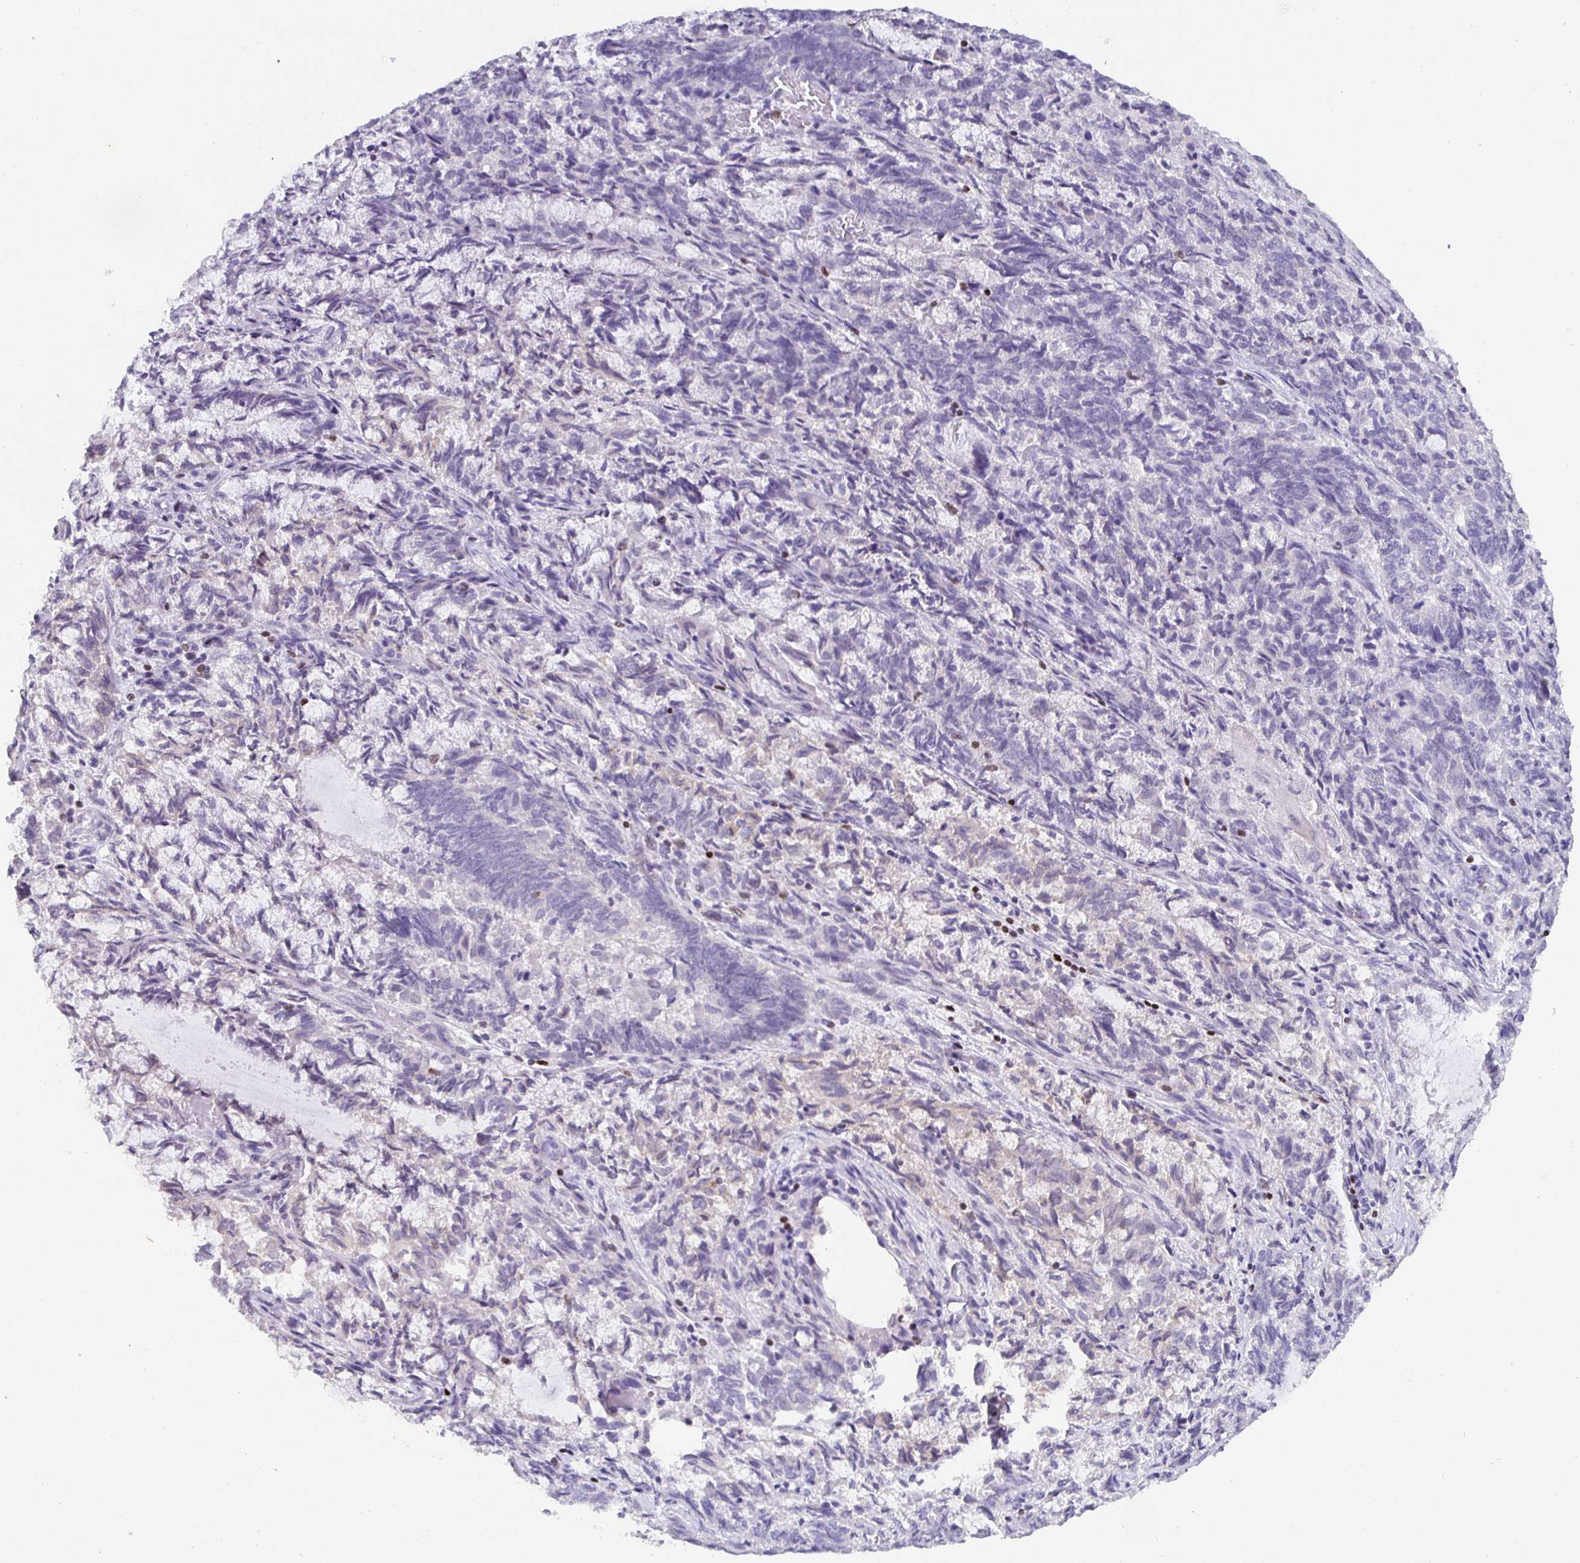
{"staining": {"intensity": "negative", "quantity": "none", "location": "none"}, "tissue": "endometrial cancer", "cell_type": "Tumor cells", "image_type": "cancer", "snomed": [{"axis": "morphology", "description": "Adenocarcinoma, NOS"}, {"axis": "topography", "description": "Endometrium"}], "caption": "Photomicrograph shows no protein expression in tumor cells of endometrial cancer tissue.", "gene": "SATB1", "patient": {"sex": "female", "age": 80}}